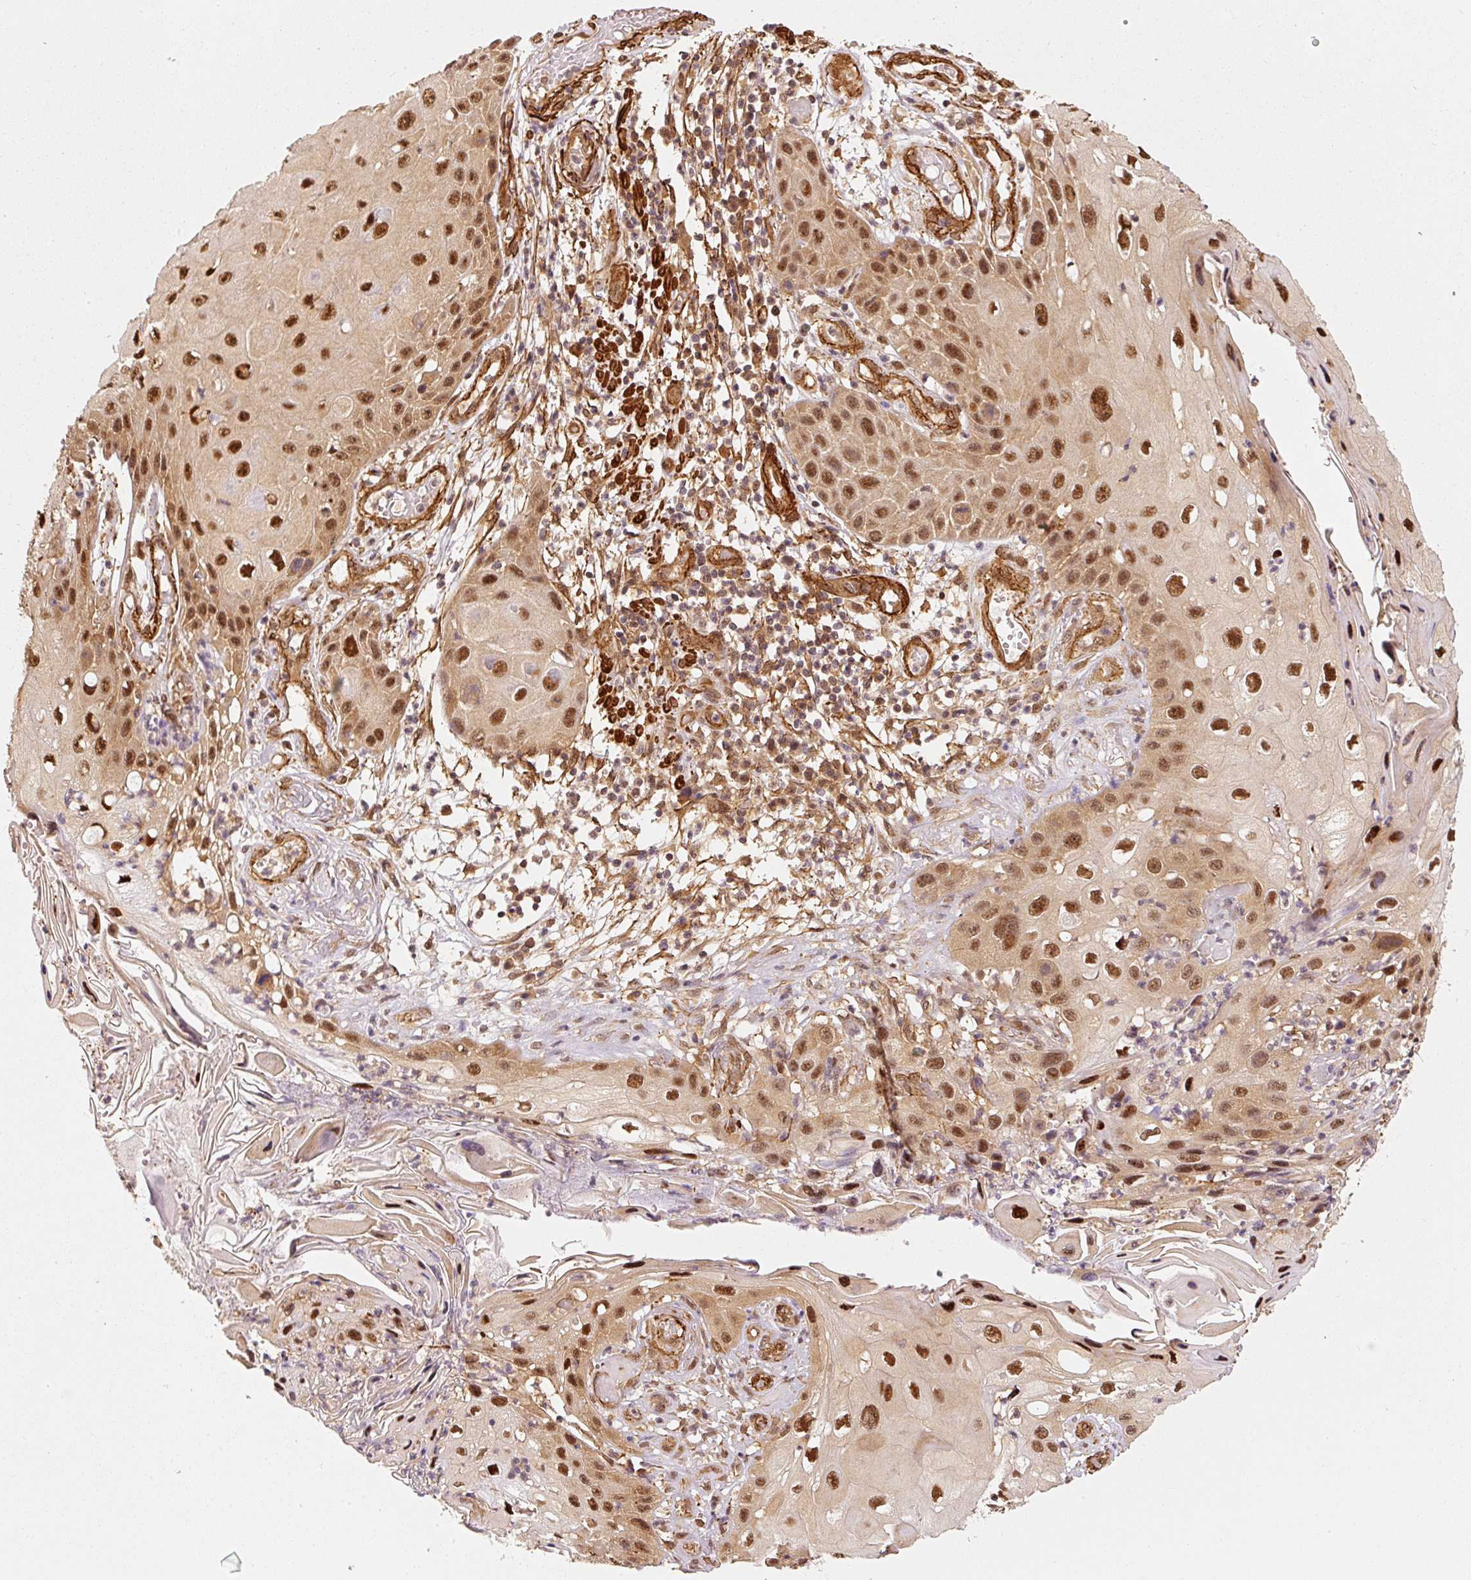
{"staining": {"intensity": "strong", "quantity": ">75%", "location": "nuclear"}, "tissue": "skin cancer", "cell_type": "Tumor cells", "image_type": "cancer", "snomed": [{"axis": "morphology", "description": "Squamous cell carcinoma, NOS"}, {"axis": "topography", "description": "Skin"}, {"axis": "topography", "description": "Vulva"}], "caption": "There is high levels of strong nuclear expression in tumor cells of skin cancer, as demonstrated by immunohistochemical staining (brown color).", "gene": "PSMD1", "patient": {"sex": "female", "age": 44}}